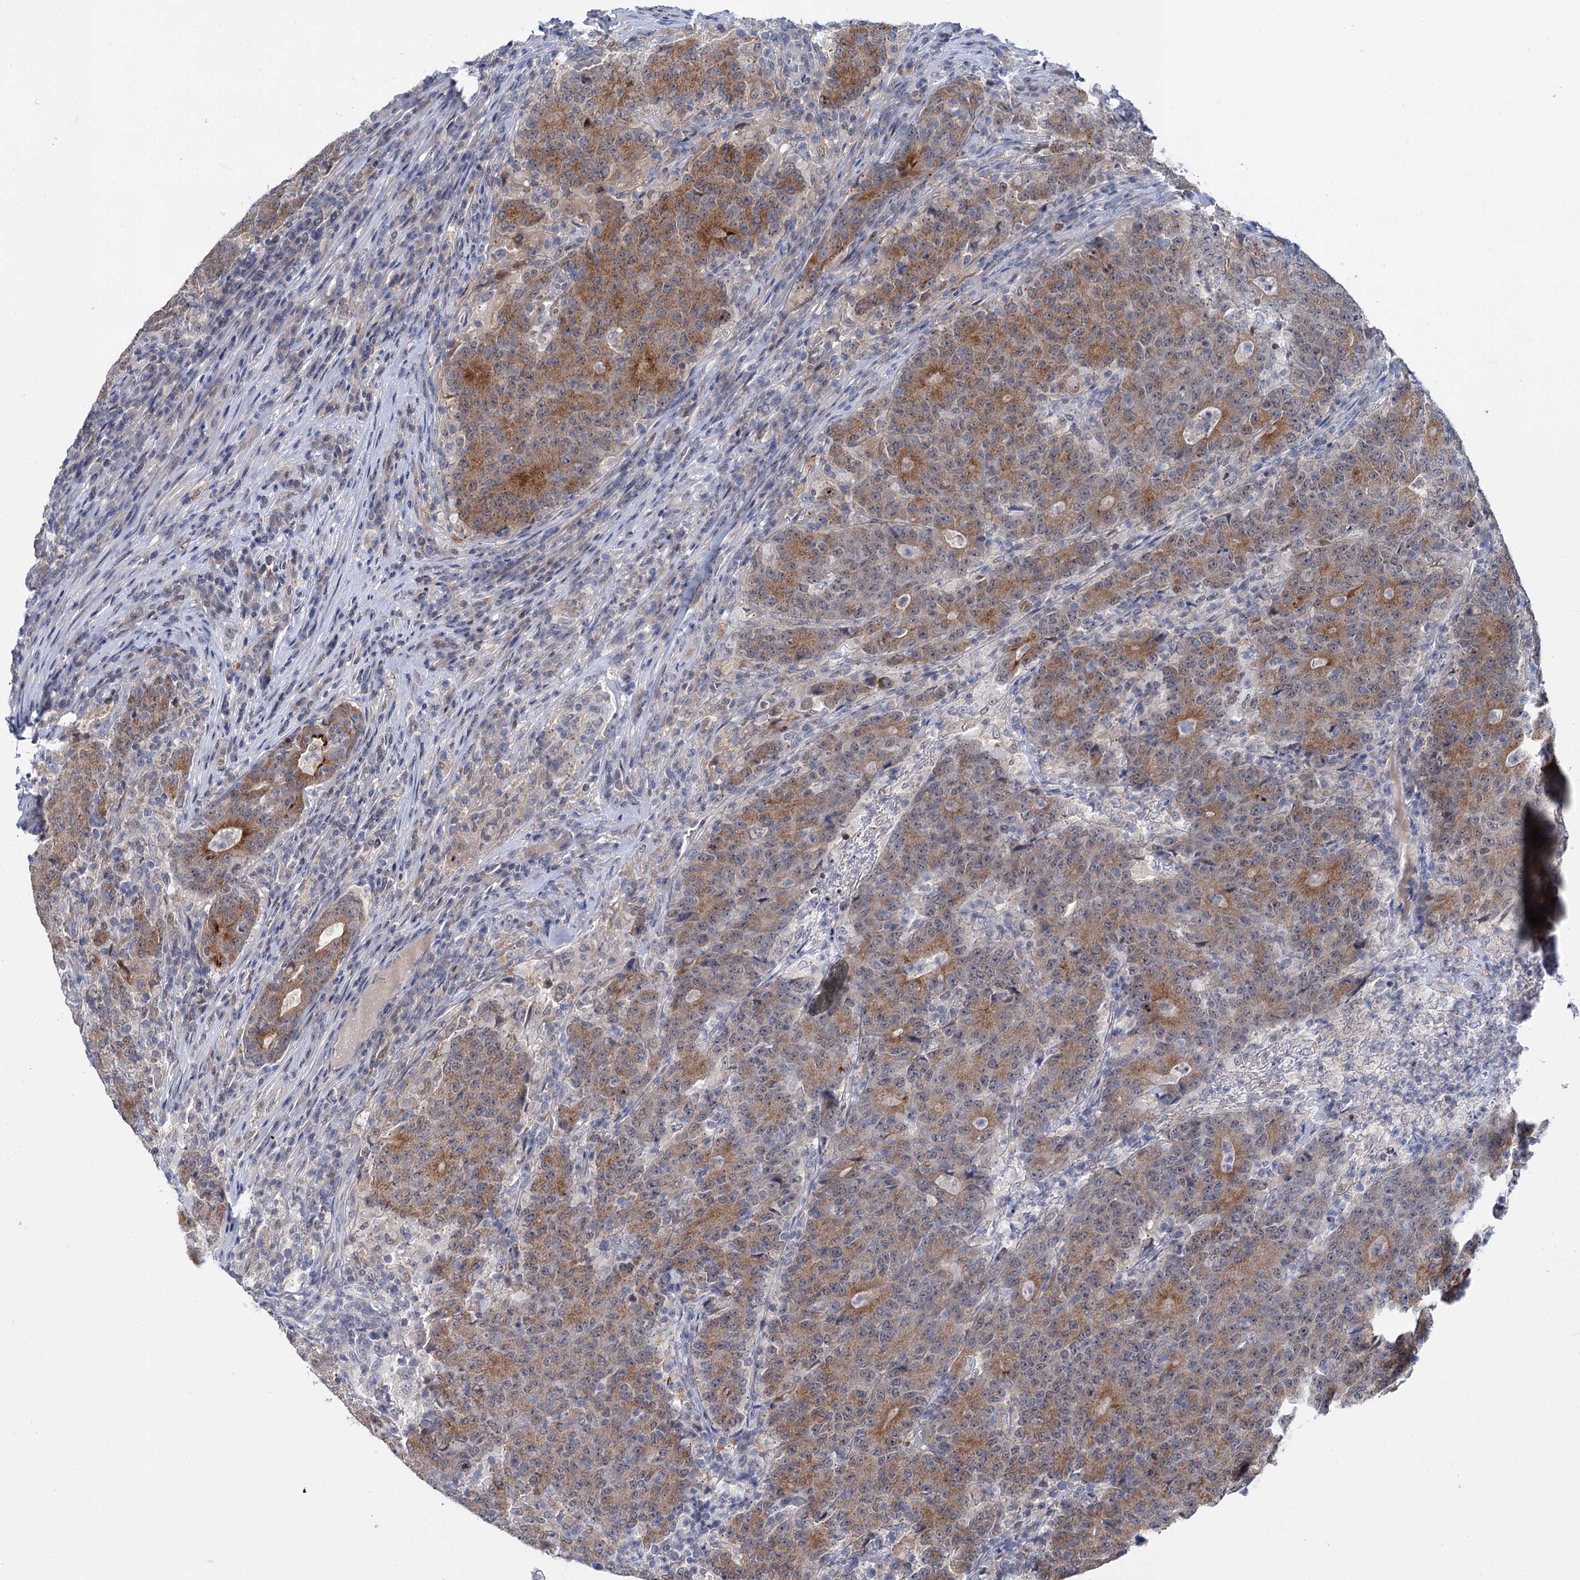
{"staining": {"intensity": "moderate", "quantity": ">75%", "location": "cytoplasmic/membranous"}, "tissue": "colorectal cancer", "cell_type": "Tumor cells", "image_type": "cancer", "snomed": [{"axis": "morphology", "description": "Adenocarcinoma, NOS"}, {"axis": "topography", "description": "Colon"}], "caption": "Protein staining of adenocarcinoma (colorectal) tissue displays moderate cytoplasmic/membranous positivity in approximately >75% of tumor cells.", "gene": "MID1IP1", "patient": {"sex": "female", "age": 75}}